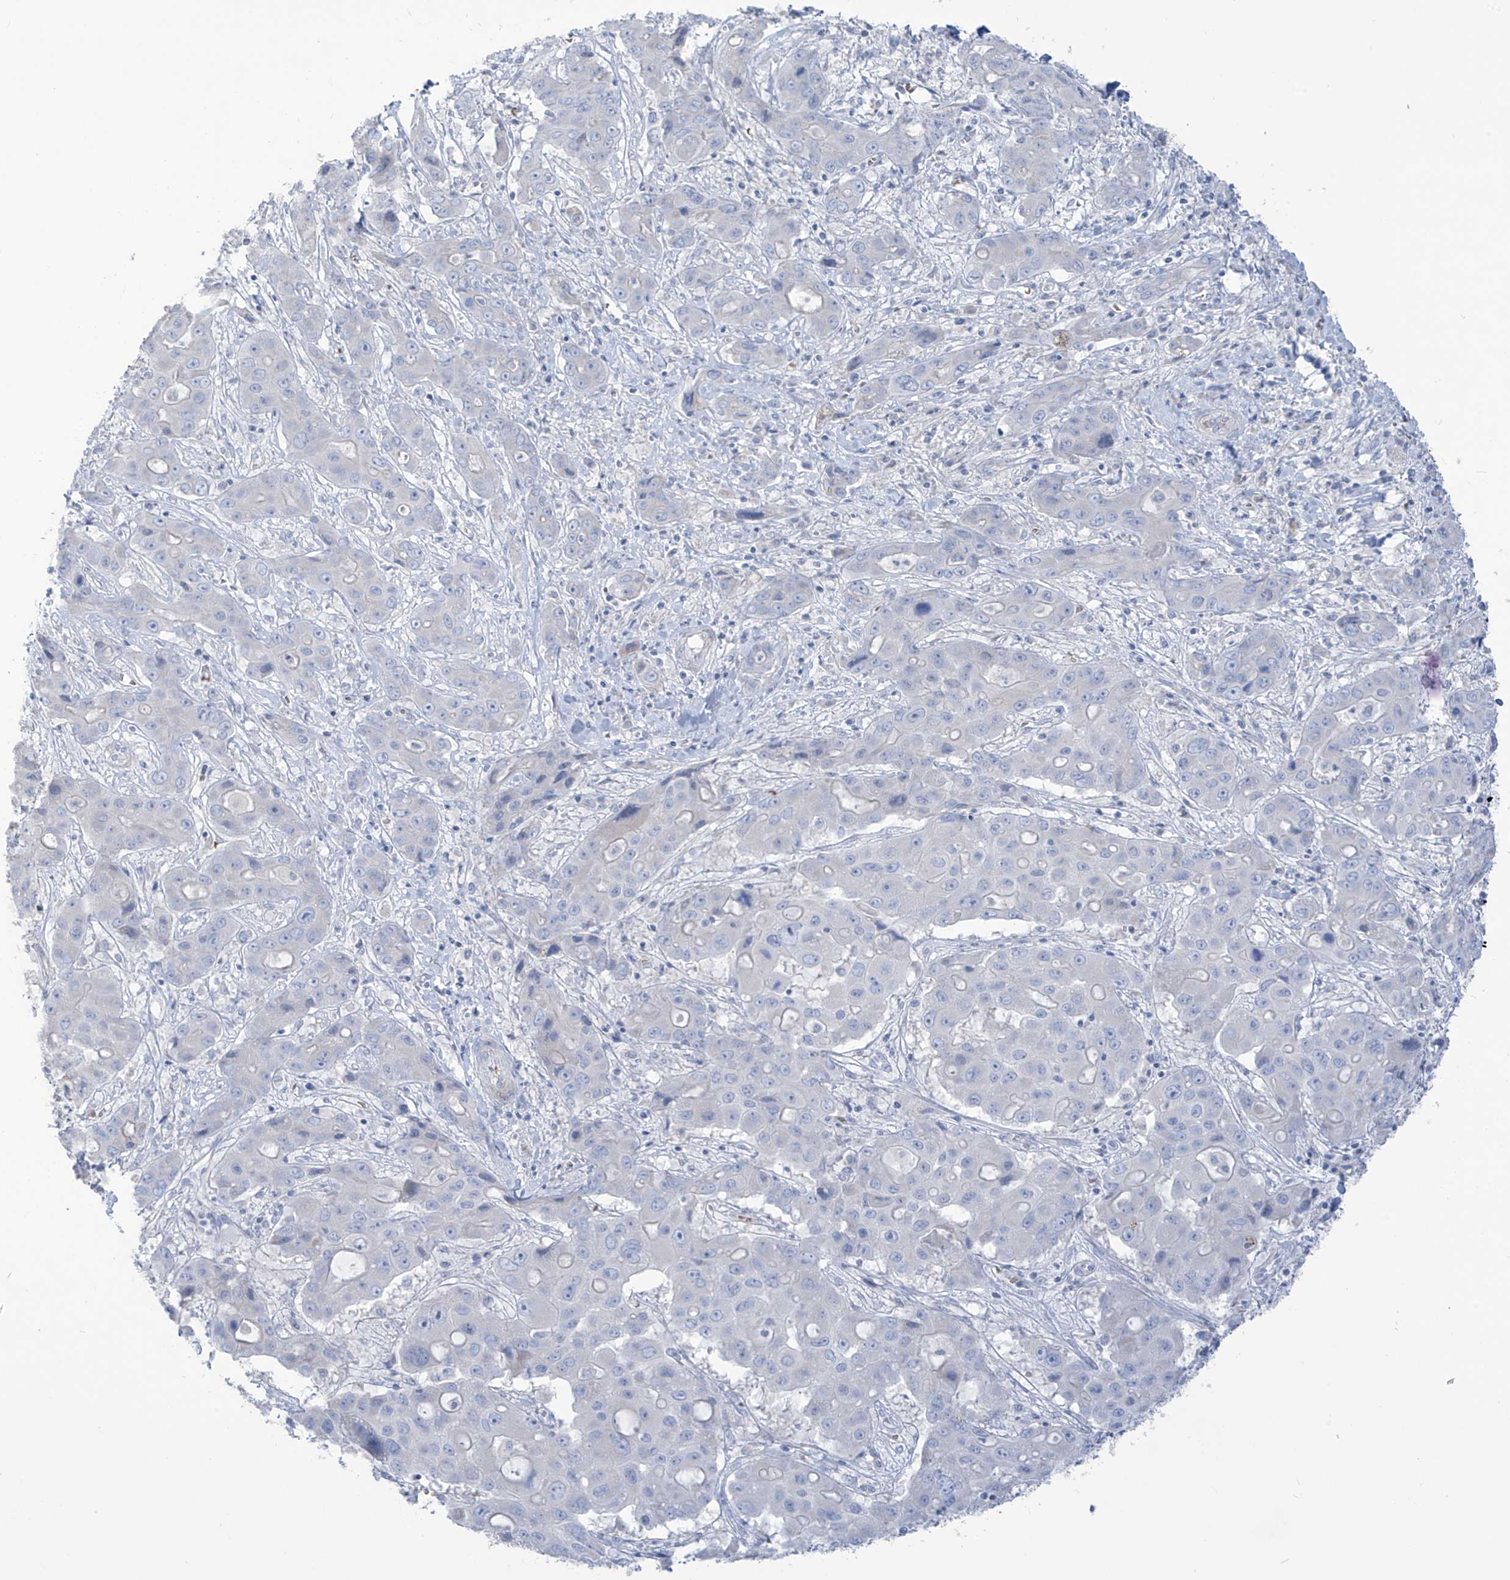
{"staining": {"intensity": "negative", "quantity": "none", "location": "none"}, "tissue": "liver cancer", "cell_type": "Tumor cells", "image_type": "cancer", "snomed": [{"axis": "morphology", "description": "Cholangiocarcinoma"}, {"axis": "topography", "description": "Liver"}], "caption": "High magnification brightfield microscopy of liver cholangiocarcinoma stained with DAB (brown) and counterstained with hematoxylin (blue): tumor cells show no significant staining.", "gene": "ASPRV1", "patient": {"sex": "male", "age": 67}}